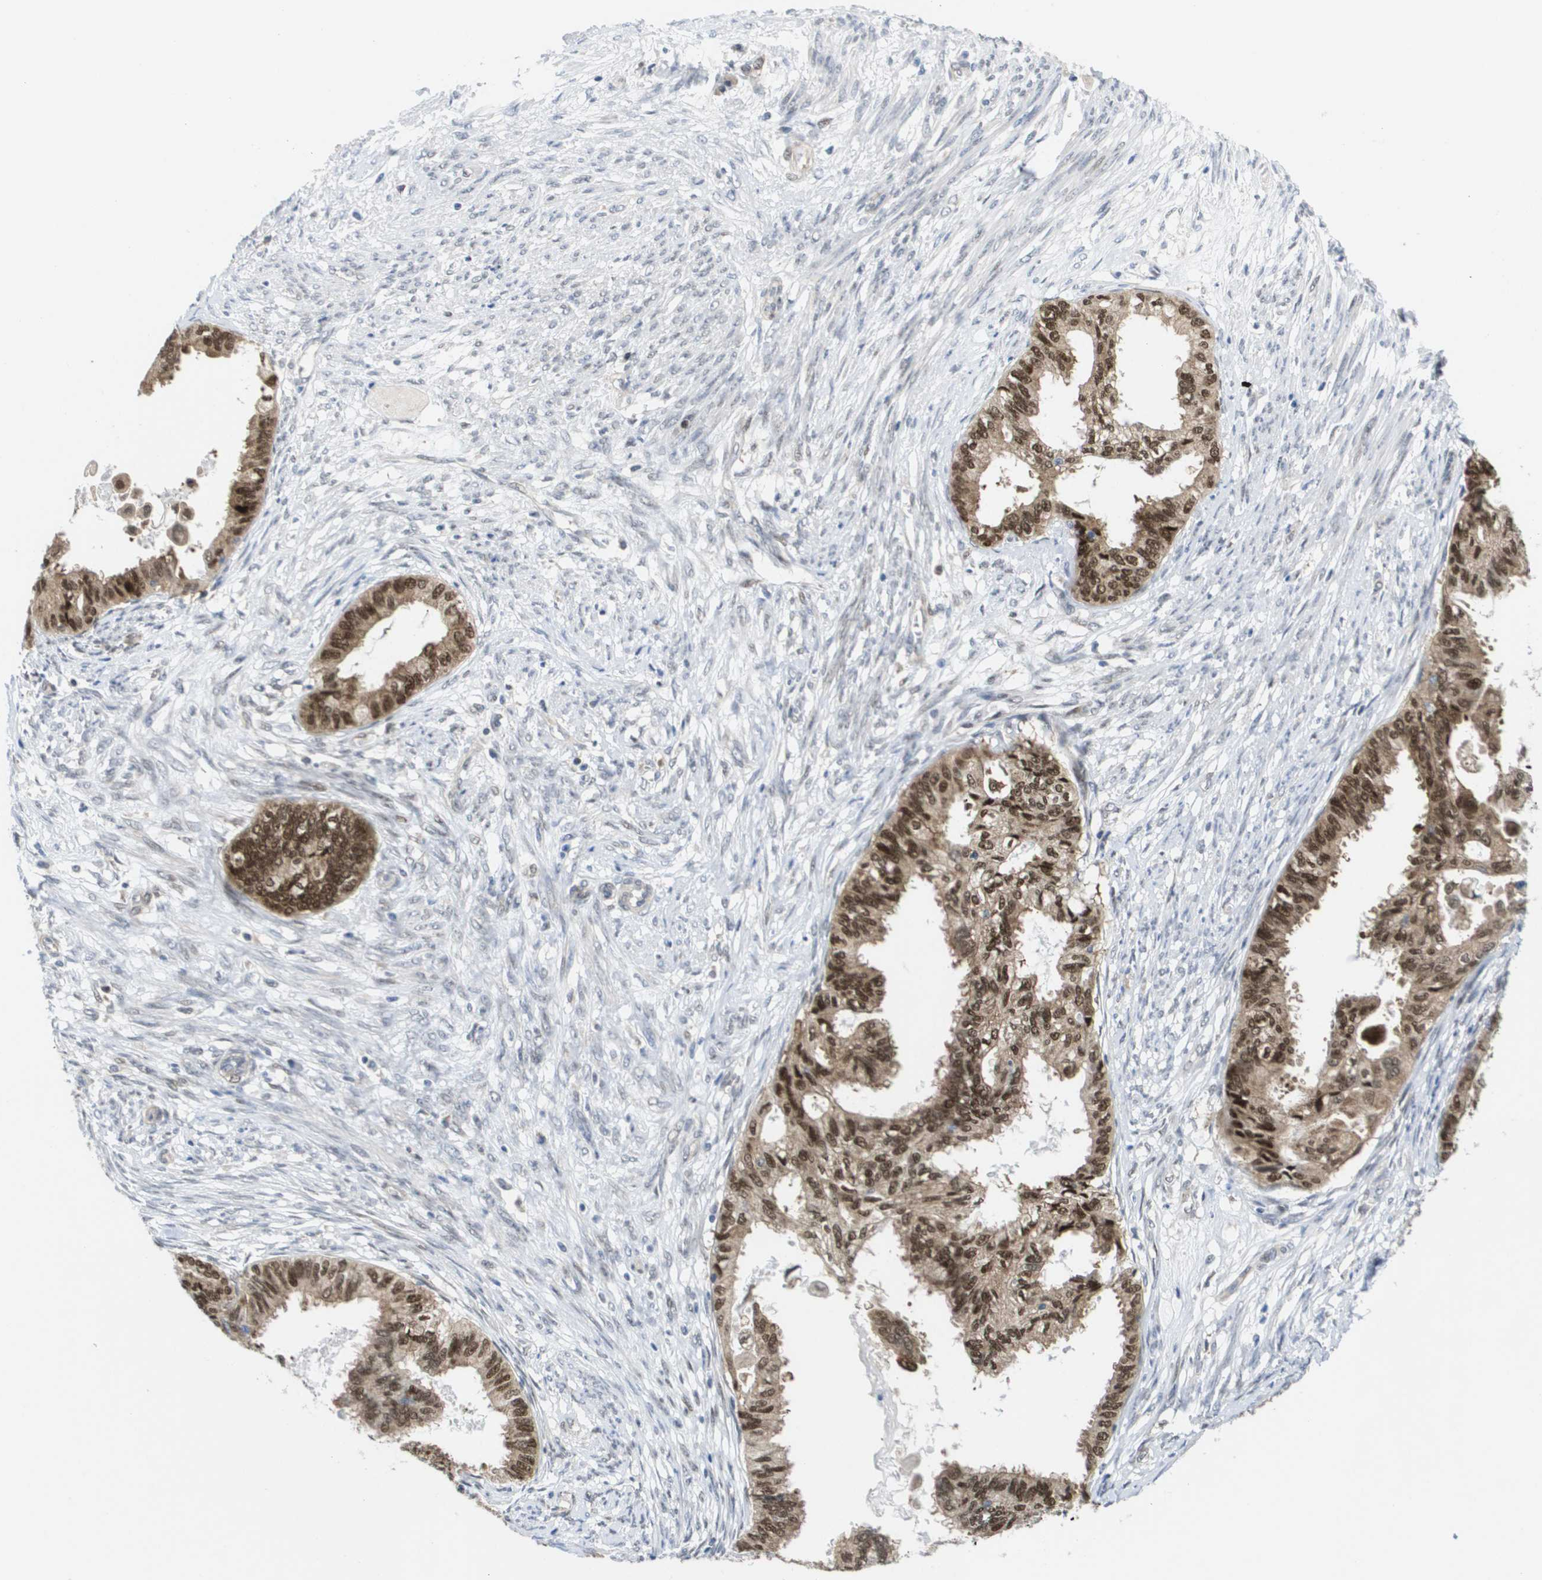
{"staining": {"intensity": "strong", "quantity": ">75%", "location": "cytoplasmic/membranous,nuclear"}, "tissue": "cervical cancer", "cell_type": "Tumor cells", "image_type": "cancer", "snomed": [{"axis": "morphology", "description": "Normal tissue, NOS"}, {"axis": "morphology", "description": "Adenocarcinoma, NOS"}, {"axis": "topography", "description": "Cervix"}, {"axis": "topography", "description": "Endometrium"}], "caption": "High-magnification brightfield microscopy of cervical cancer stained with DAB (brown) and counterstained with hematoxylin (blue). tumor cells exhibit strong cytoplasmic/membranous and nuclear positivity is present in approximately>75% of cells.", "gene": "FKBP4", "patient": {"sex": "female", "age": 86}}